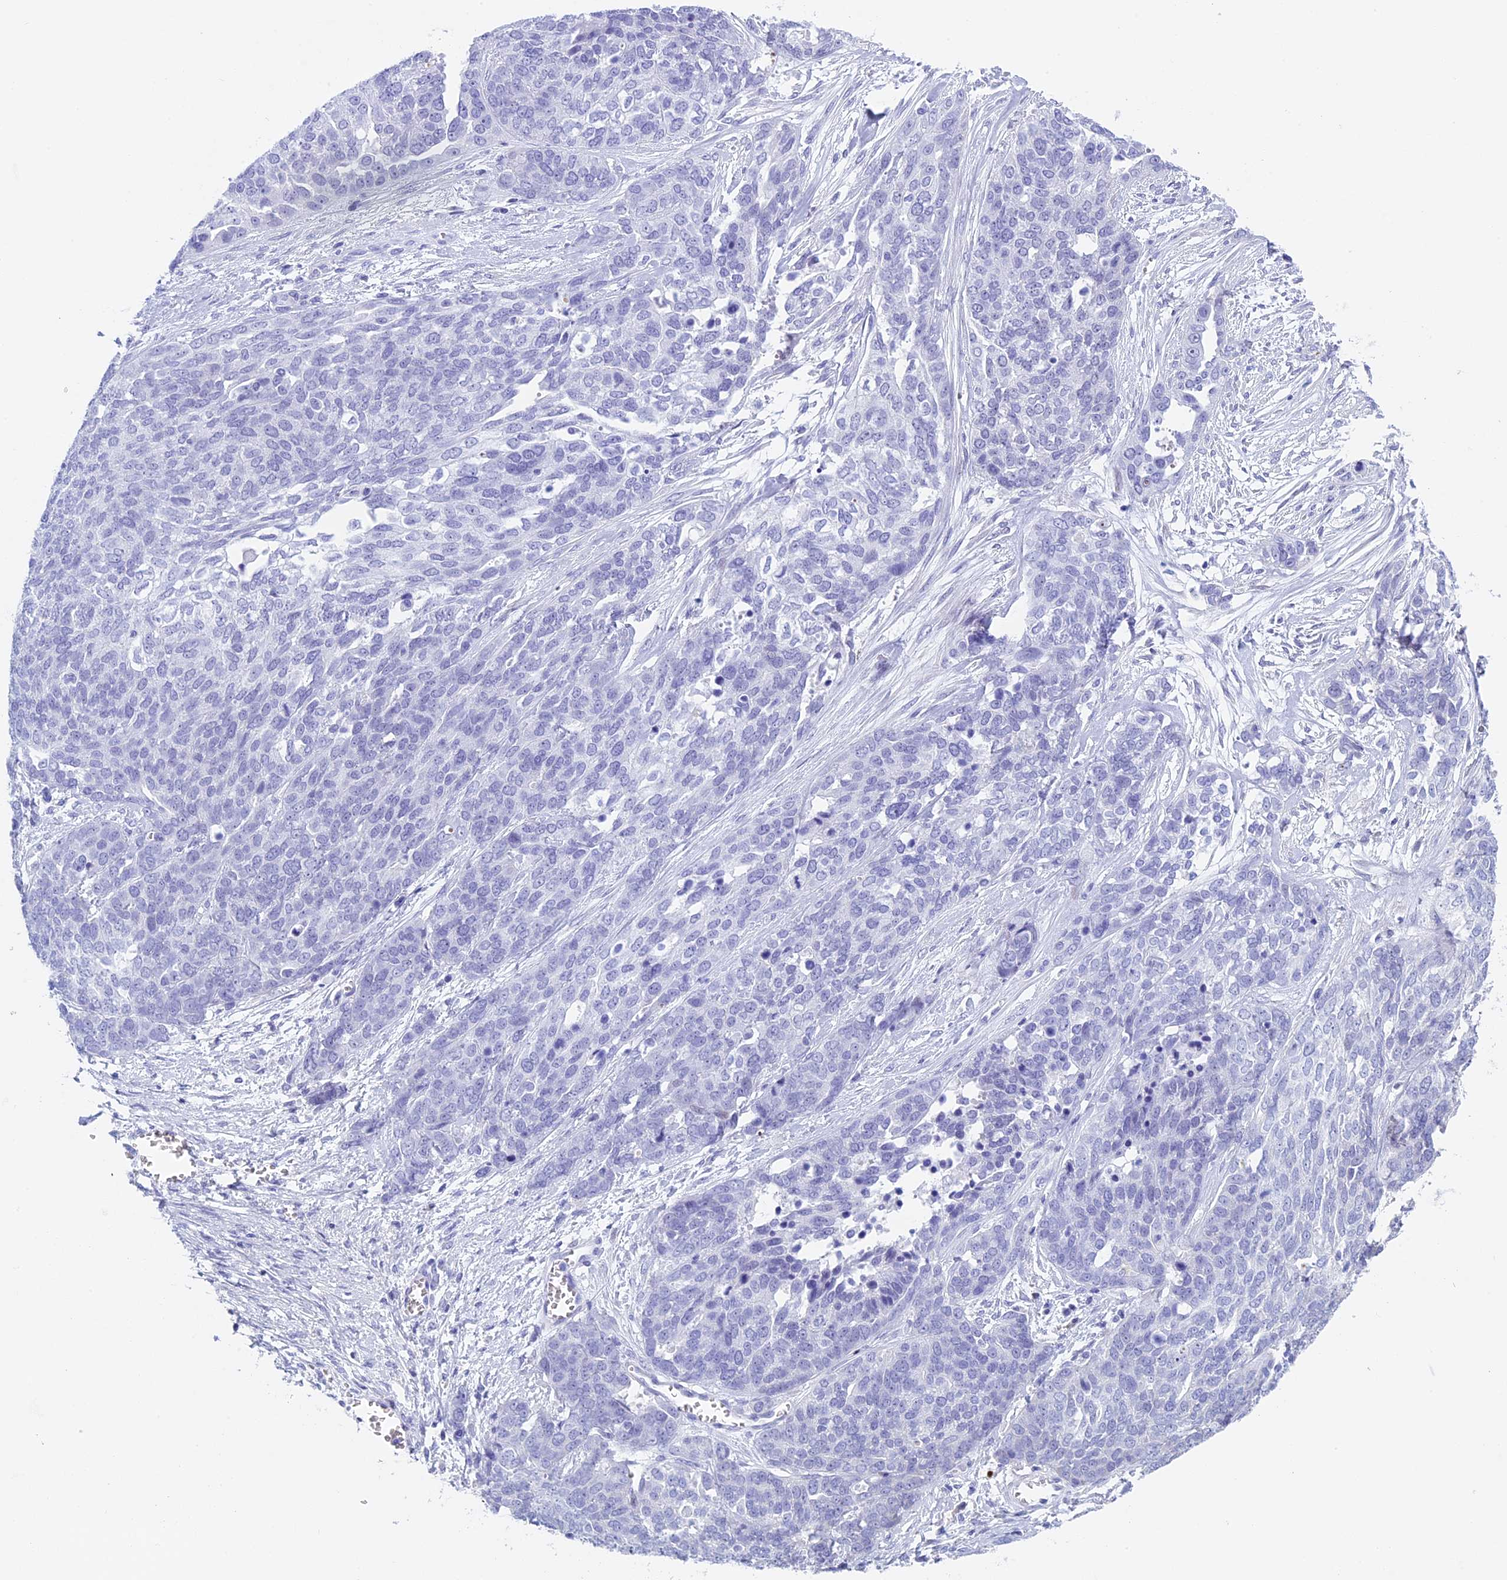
{"staining": {"intensity": "negative", "quantity": "none", "location": "none"}, "tissue": "ovarian cancer", "cell_type": "Tumor cells", "image_type": "cancer", "snomed": [{"axis": "morphology", "description": "Cystadenocarcinoma, serous, NOS"}, {"axis": "topography", "description": "Ovary"}], "caption": "The image displays no staining of tumor cells in ovarian cancer (serous cystadenocarcinoma).", "gene": "KCTD21", "patient": {"sex": "female", "age": 44}}